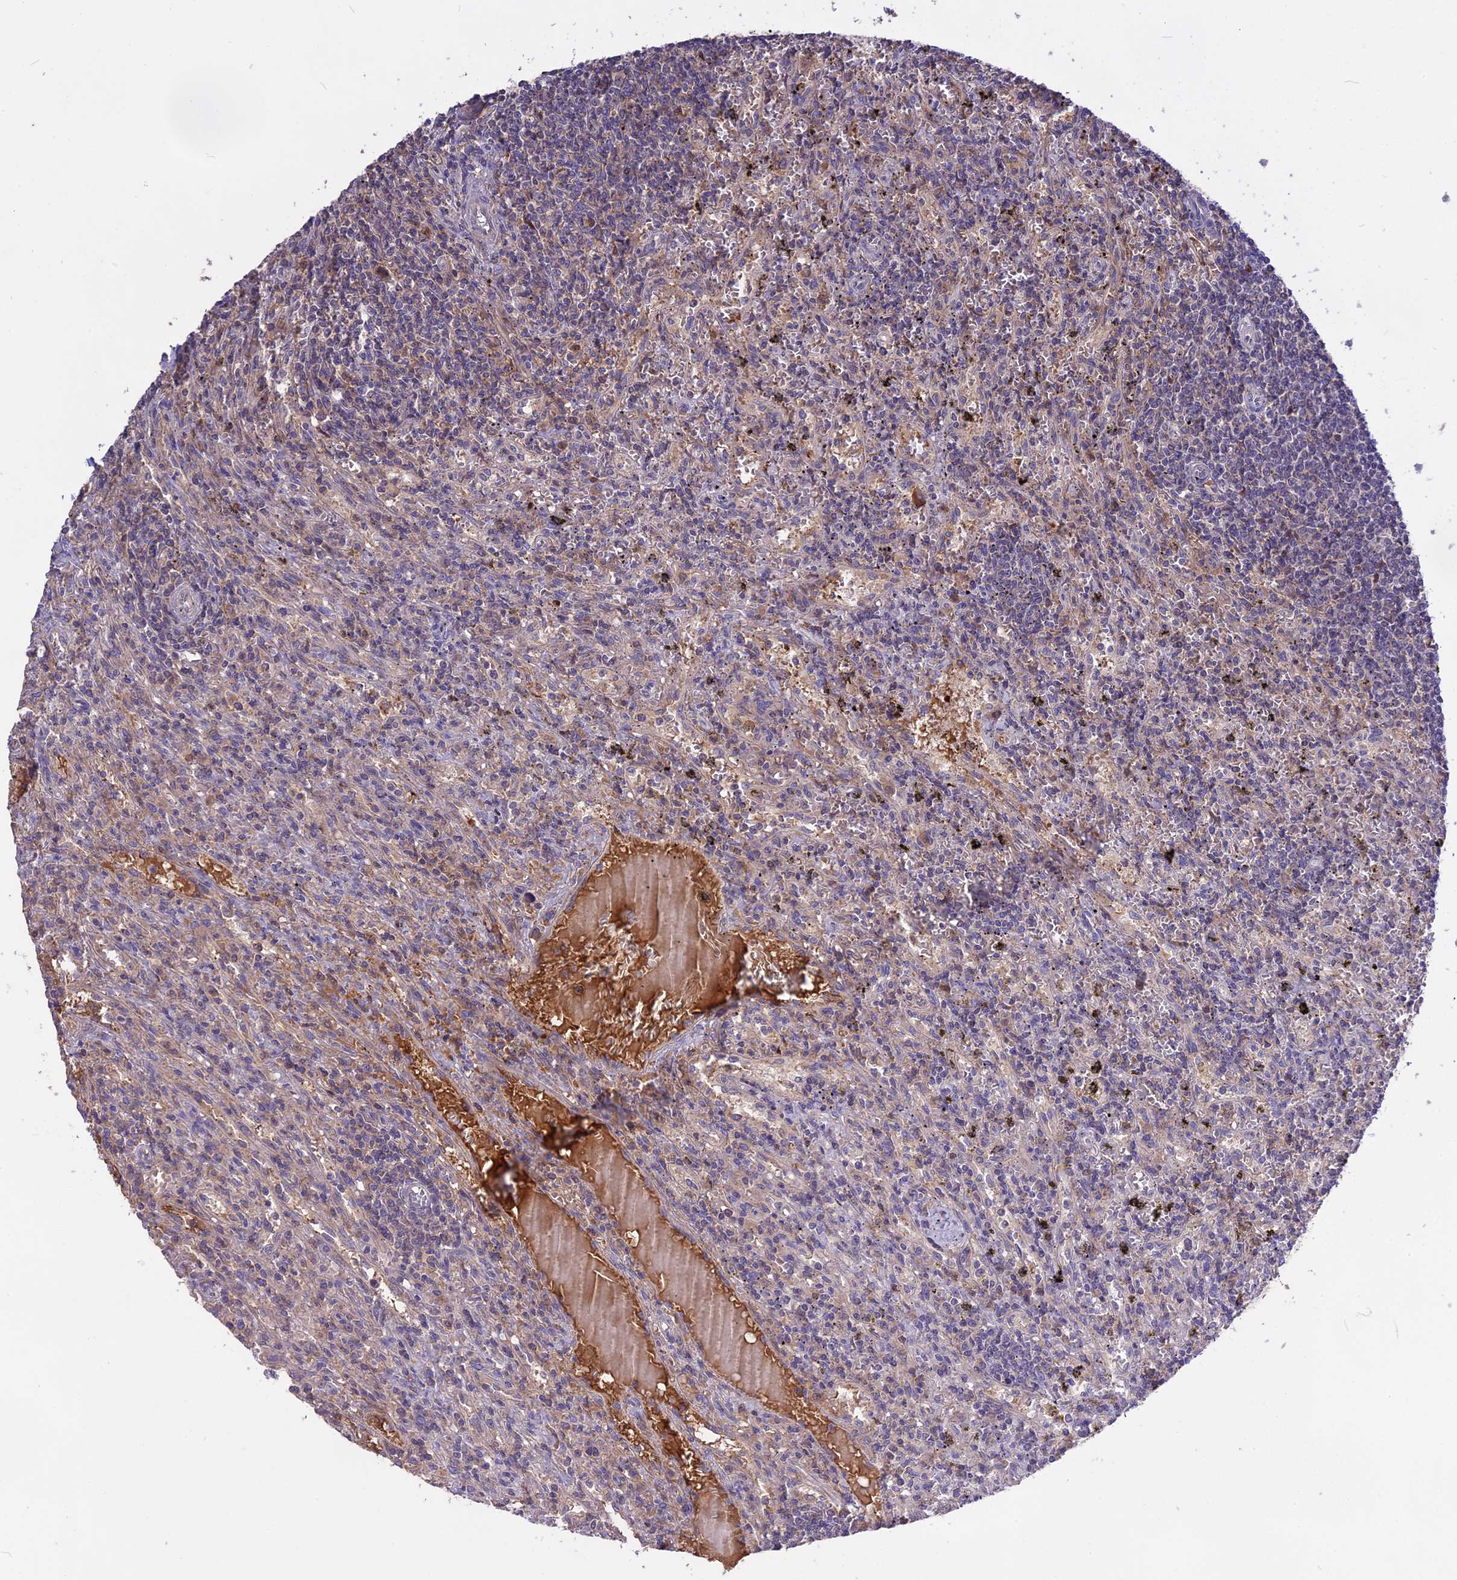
{"staining": {"intensity": "negative", "quantity": "none", "location": "none"}, "tissue": "lymphoma", "cell_type": "Tumor cells", "image_type": "cancer", "snomed": [{"axis": "morphology", "description": "Malignant lymphoma, non-Hodgkin's type, Low grade"}, {"axis": "topography", "description": "Spleen"}], "caption": "Lymphoma was stained to show a protein in brown. There is no significant expression in tumor cells. (Stains: DAB (3,3'-diaminobenzidine) immunohistochemistry (IHC) with hematoxylin counter stain, Microscopy: brightfield microscopy at high magnification).", "gene": "NUDT8", "patient": {"sex": "male", "age": 76}}